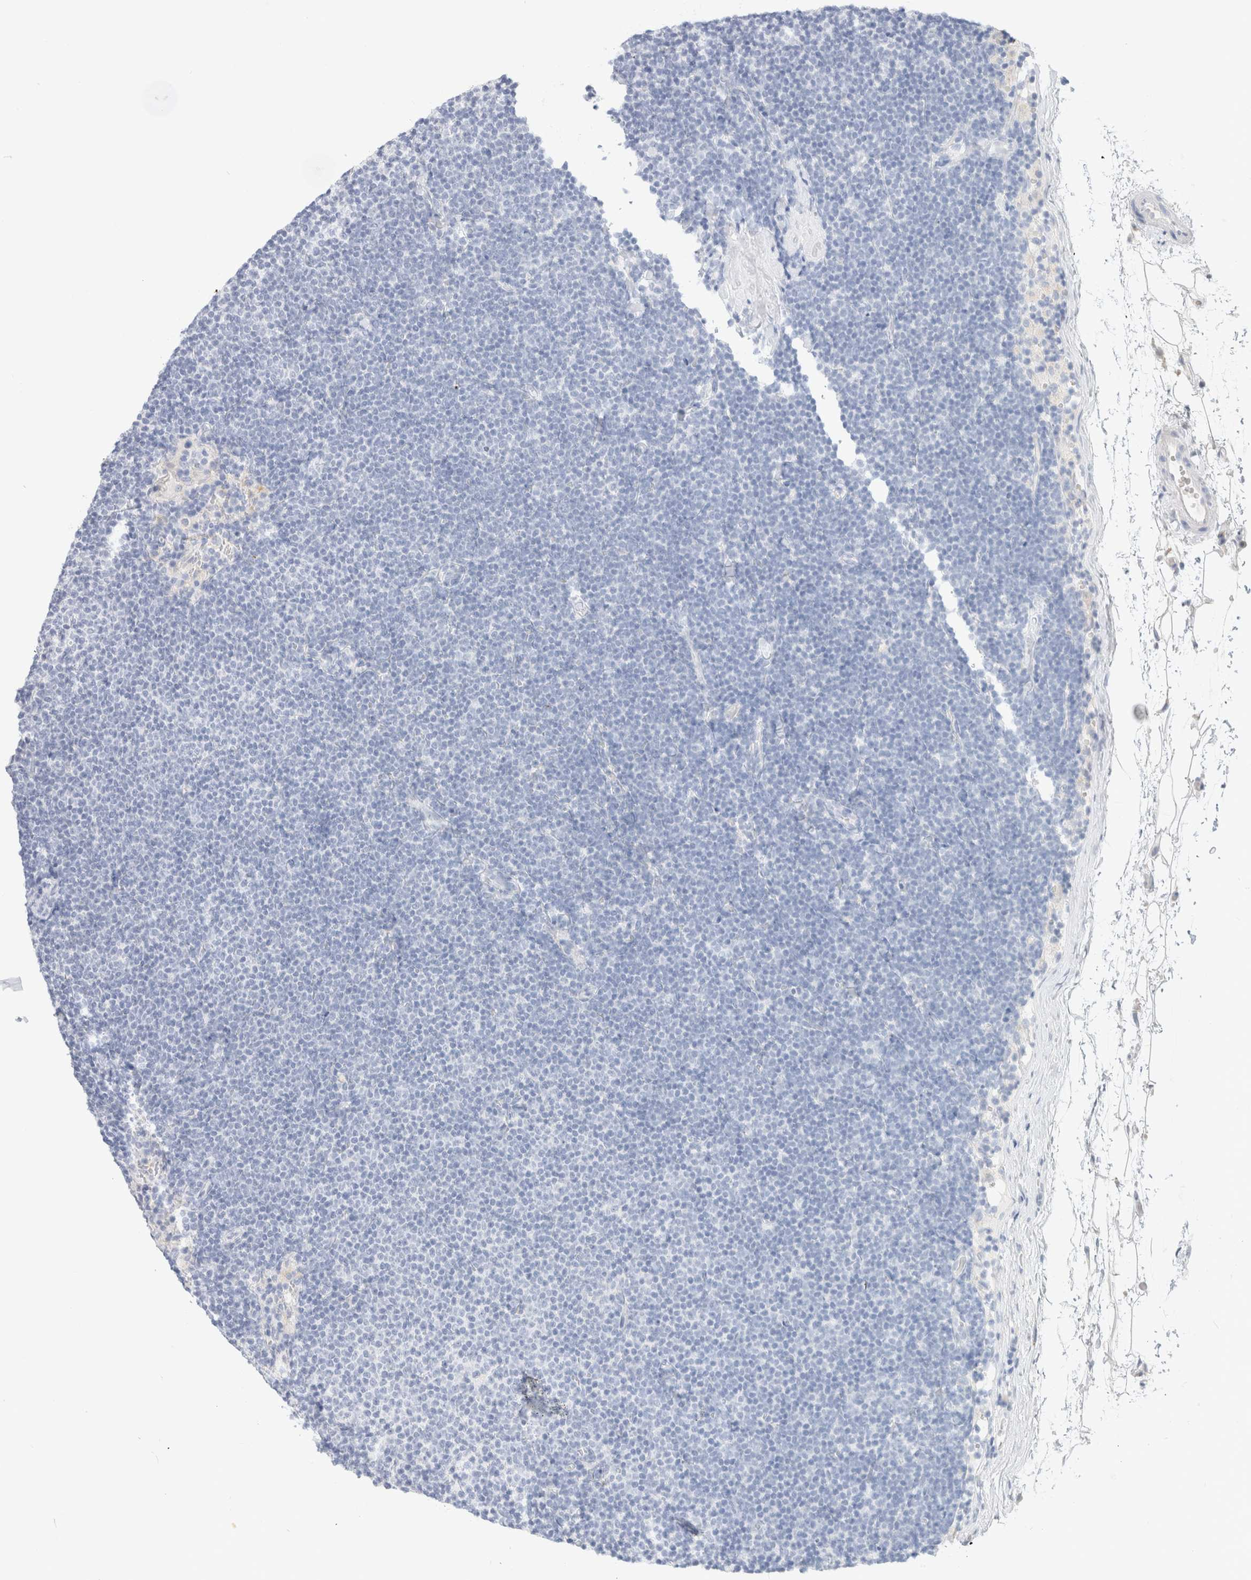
{"staining": {"intensity": "negative", "quantity": "none", "location": "none"}, "tissue": "lymphoma", "cell_type": "Tumor cells", "image_type": "cancer", "snomed": [{"axis": "morphology", "description": "Malignant lymphoma, non-Hodgkin's type, Low grade"}, {"axis": "topography", "description": "Lymph node"}], "caption": "A histopathology image of human lymphoma is negative for staining in tumor cells.", "gene": "CPQ", "patient": {"sex": "female", "age": 53}}